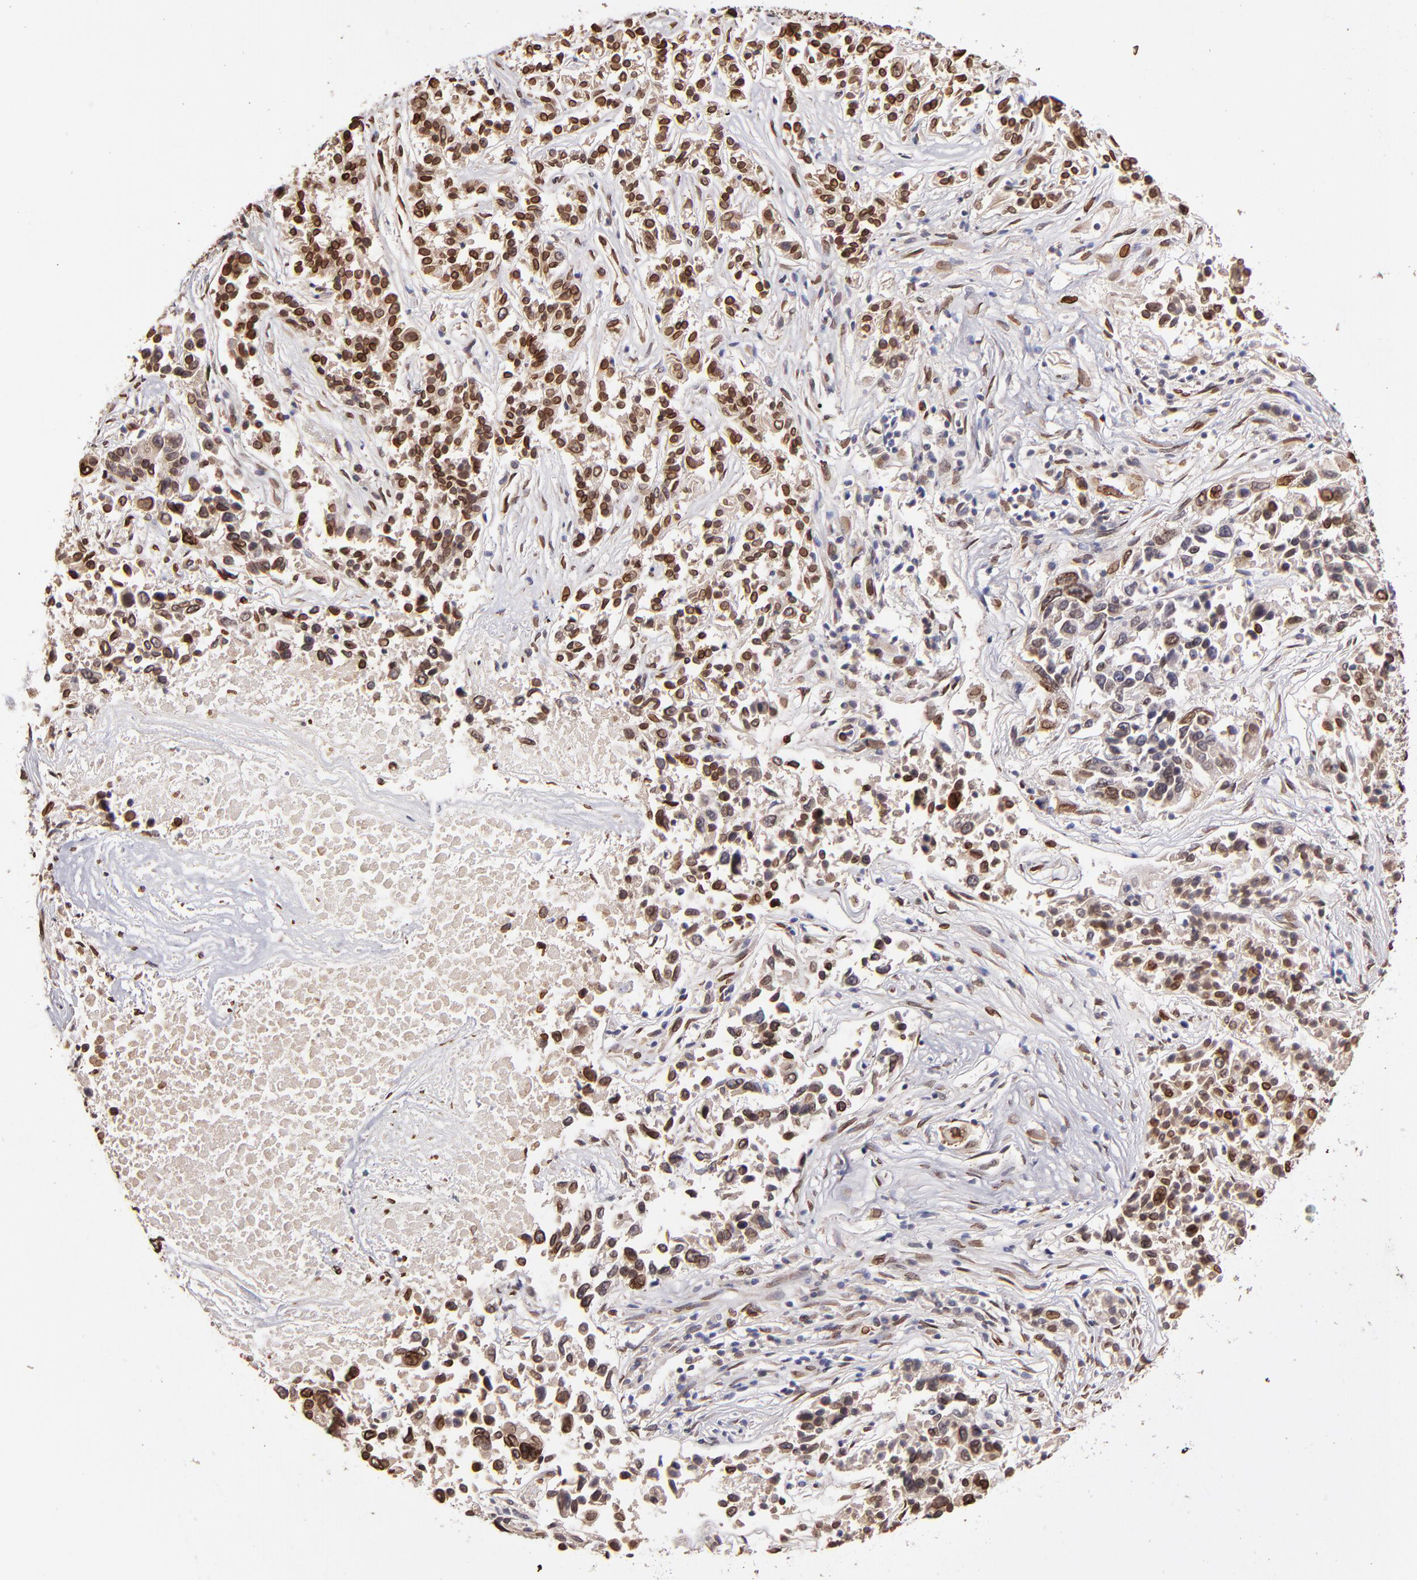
{"staining": {"intensity": "strong", "quantity": "25%-75%", "location": "cytoplasmic/membranous,nuclear"}, "tissue": "lung cancer", "cell_type": "Tumor cells", "image_type": "cancer", "snomed": [{"axis": "morphology", "description": "Adenocarcinoma, NOS"}, {"axis": "topography", "description": "Lung"}], "caption": "There is high levels of strong cytoplasmic/membranous and nuclear expression in tumor cells of lung cancer (adenocarcinoma), as demonstrated by immunohistochemical staining (brown color).", "gene": "PUM3", "patient": {"sex": "male", "age": 84}}